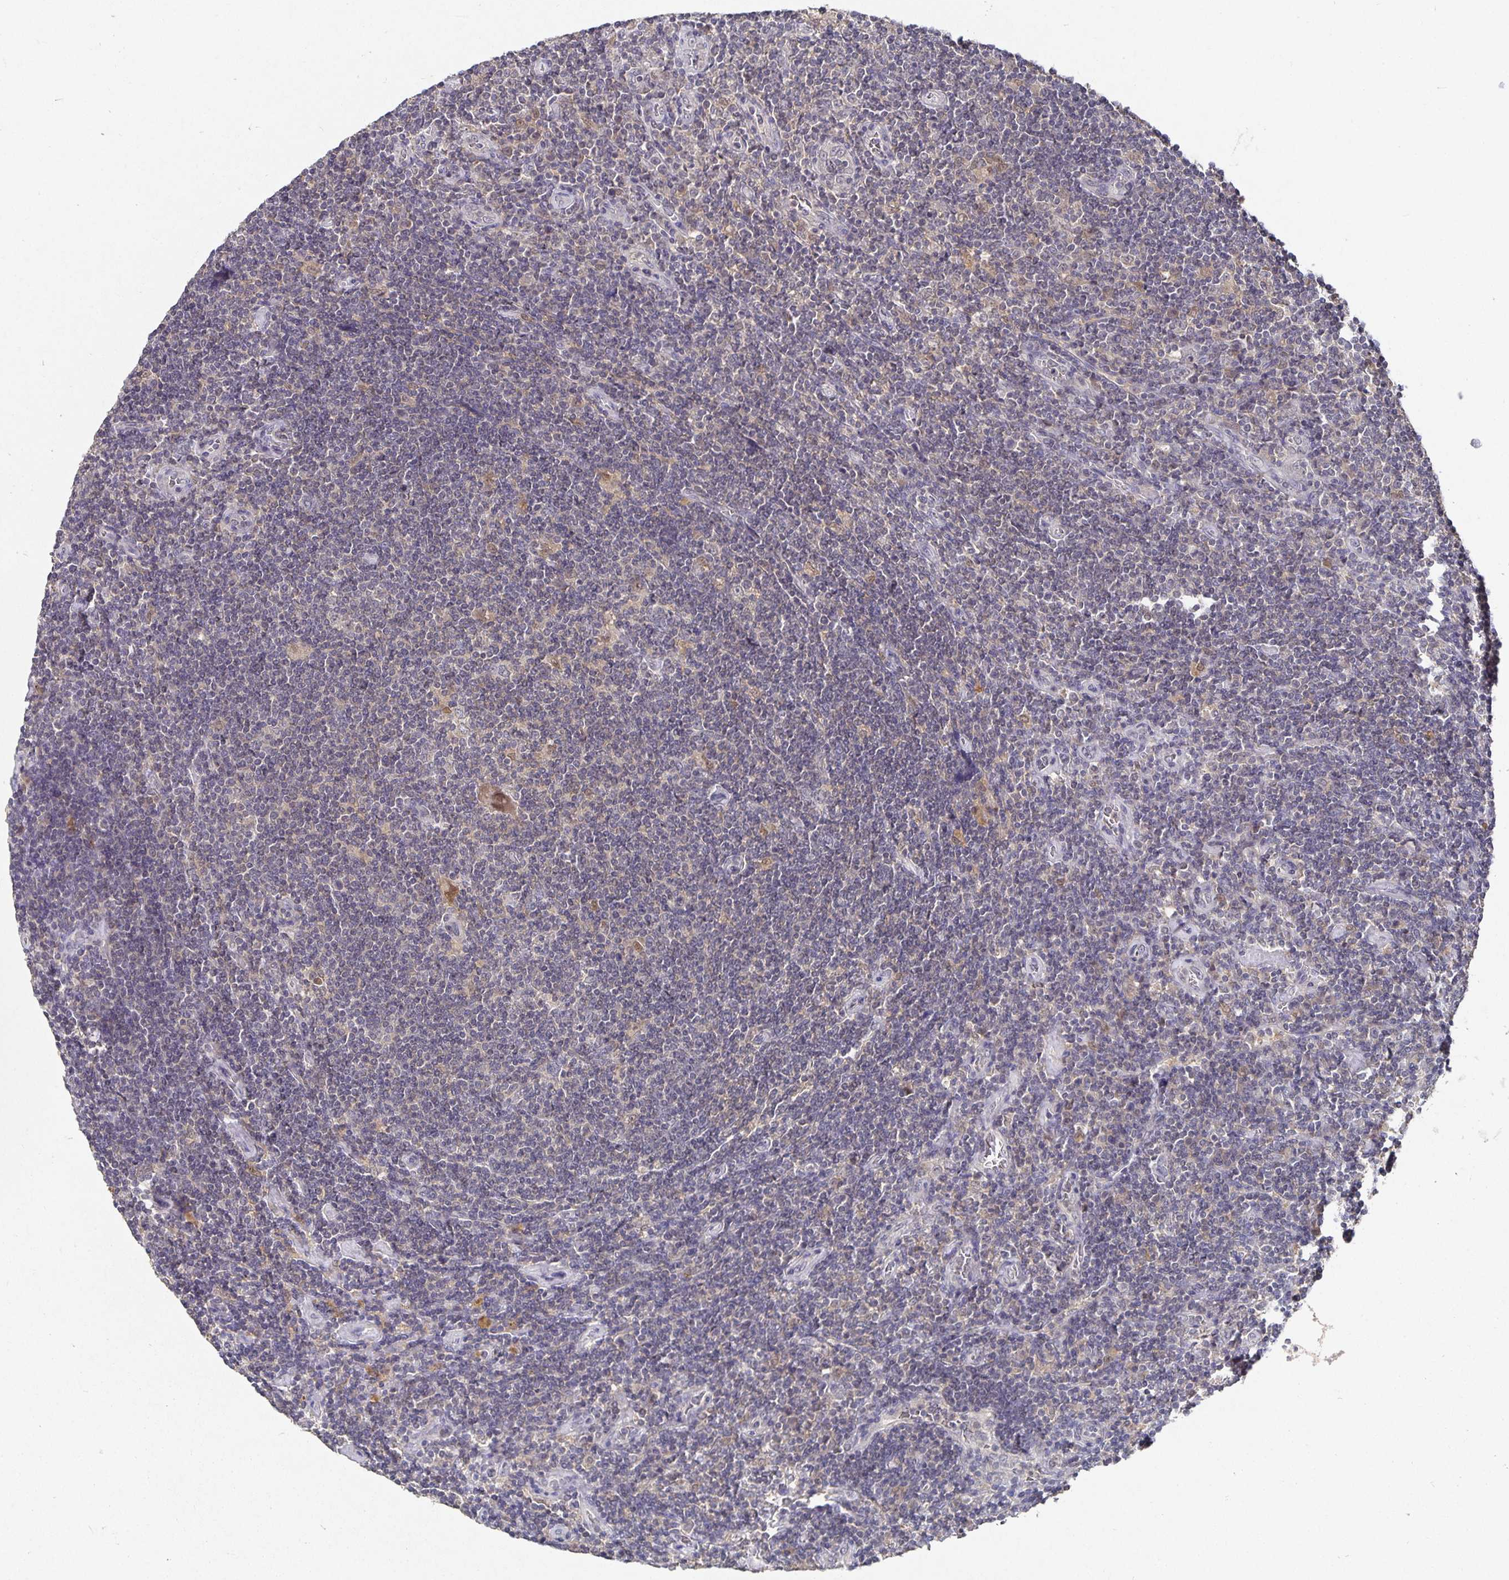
{"staining": {"intensity": "negative", "quantity": "none", "location": "none"}, "tissue": "lymphoma", "cell_type": "Tumor cells", "image_type": "cancer", "snomed": [{"axis": "morphology", "description": "Hodgkin's disease, NOS"}, {"axis": "topography", "description": "Lymph node"}], "caption": "IHC image of lymphoma stained for a protein (brown), which shows no staining in tumor cells.", "gene": "HEPN1", "patient": {"sex": "male", "age": 40}}